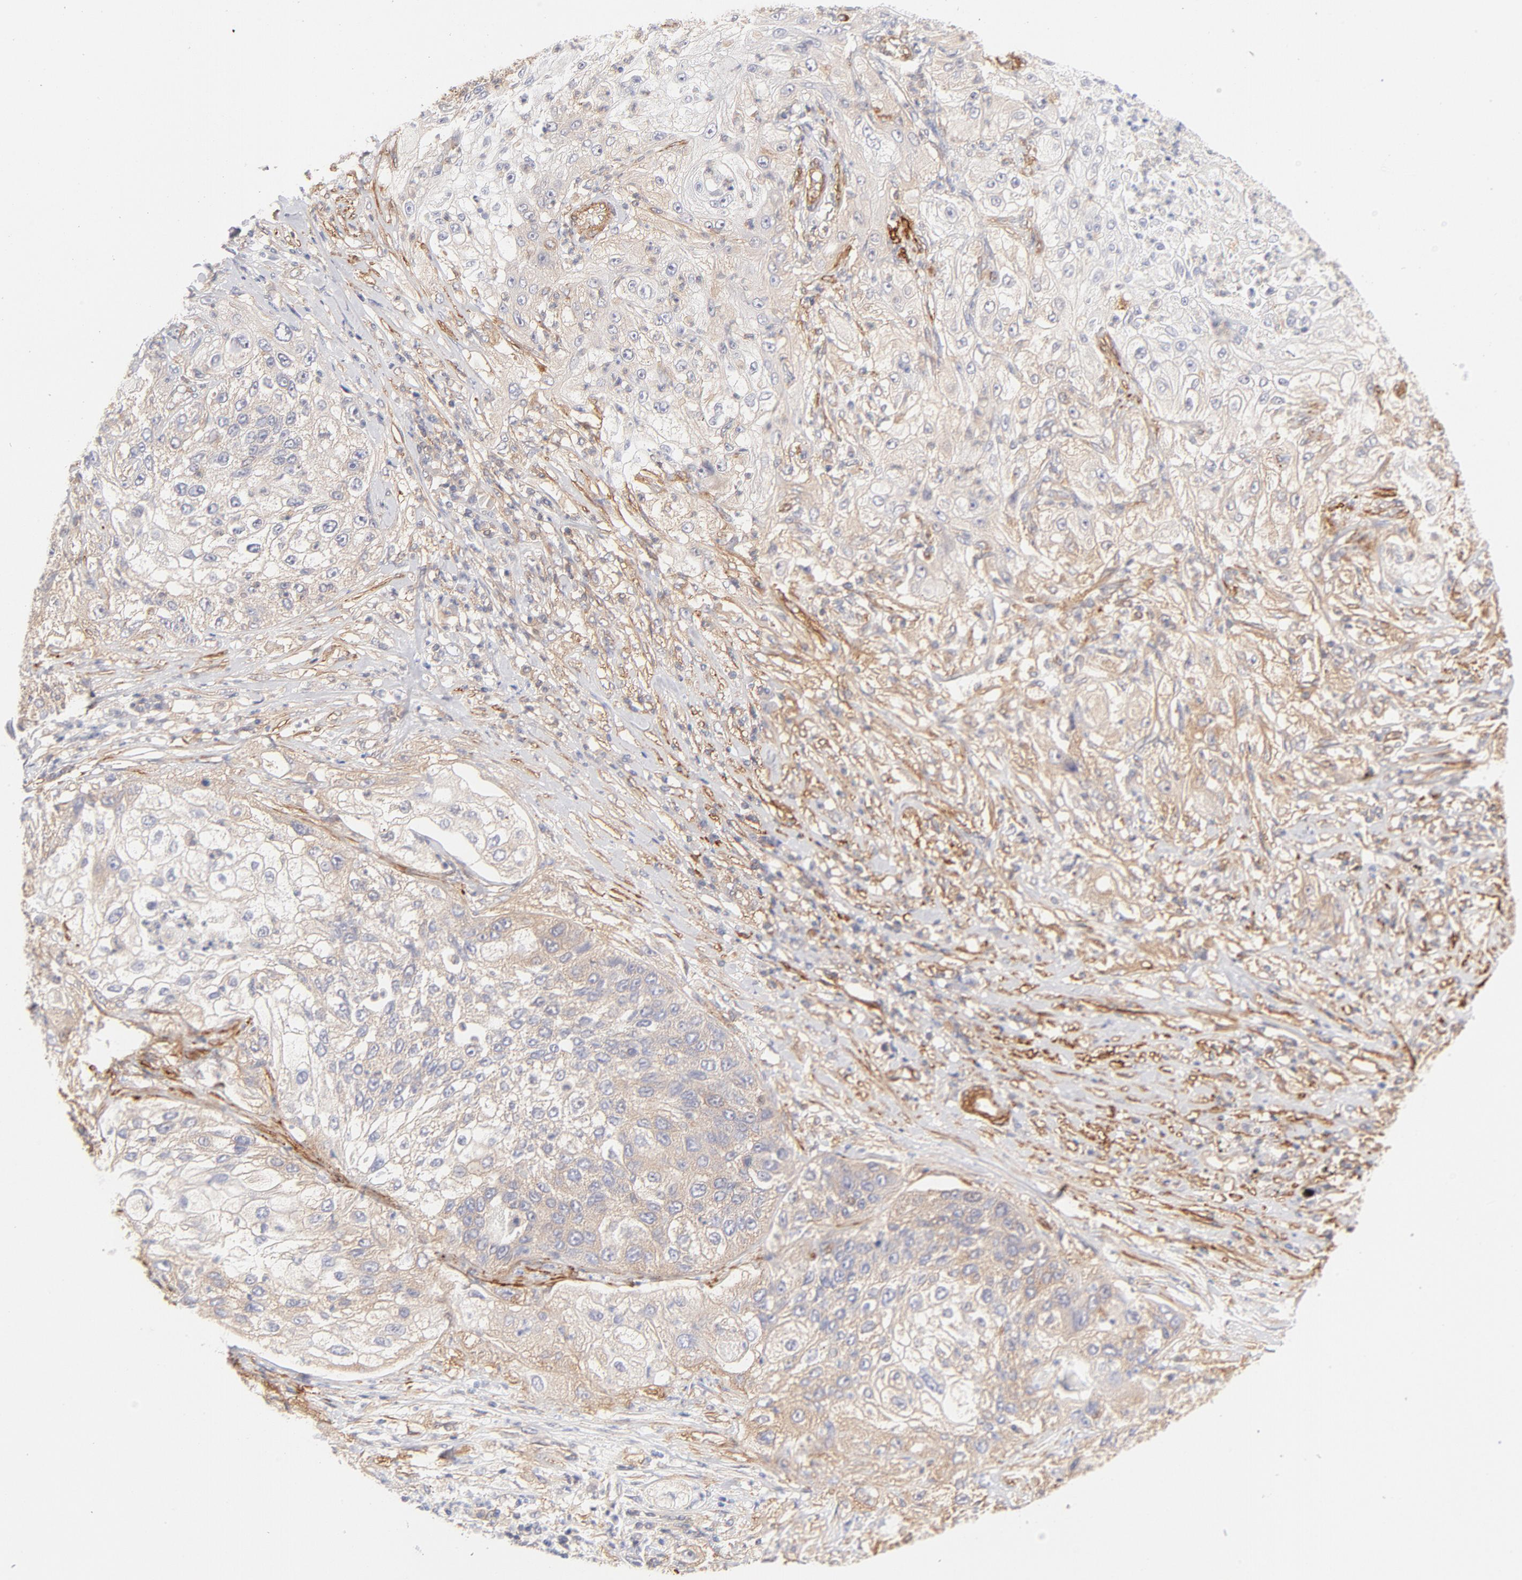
{"staining": {"intensity": "weak", "quantity": "<25%", "location": "cytoplasmic/membranous"}, "tissue": "lung cancer", "cell_type": "Tumor cells", "image_type": "cancer", "snomed": [{"axis": "morphology", "description": "Inflammation, NOS"}, {"axis": "morphology", "description": "Squamous cell carcinoma, NOS"}, {"axis": "topography", "description": "Lymph node"}, {"axis": "topography", "description": "Soft tissue"}, {"axis": "topography", "description": "Lung"}], "caption": "High magnification brightfield microscopy of lung cancer stained with DAB (brown) and counterstained with hematoxylin (blue): tumor cells show no significant positivity. (Brightfield microscopy of DAB immunohistochemistry (IHC) at high magnification).", "gene": "LDLRAP1", "patient": {"sex": "male", "age": 66}}